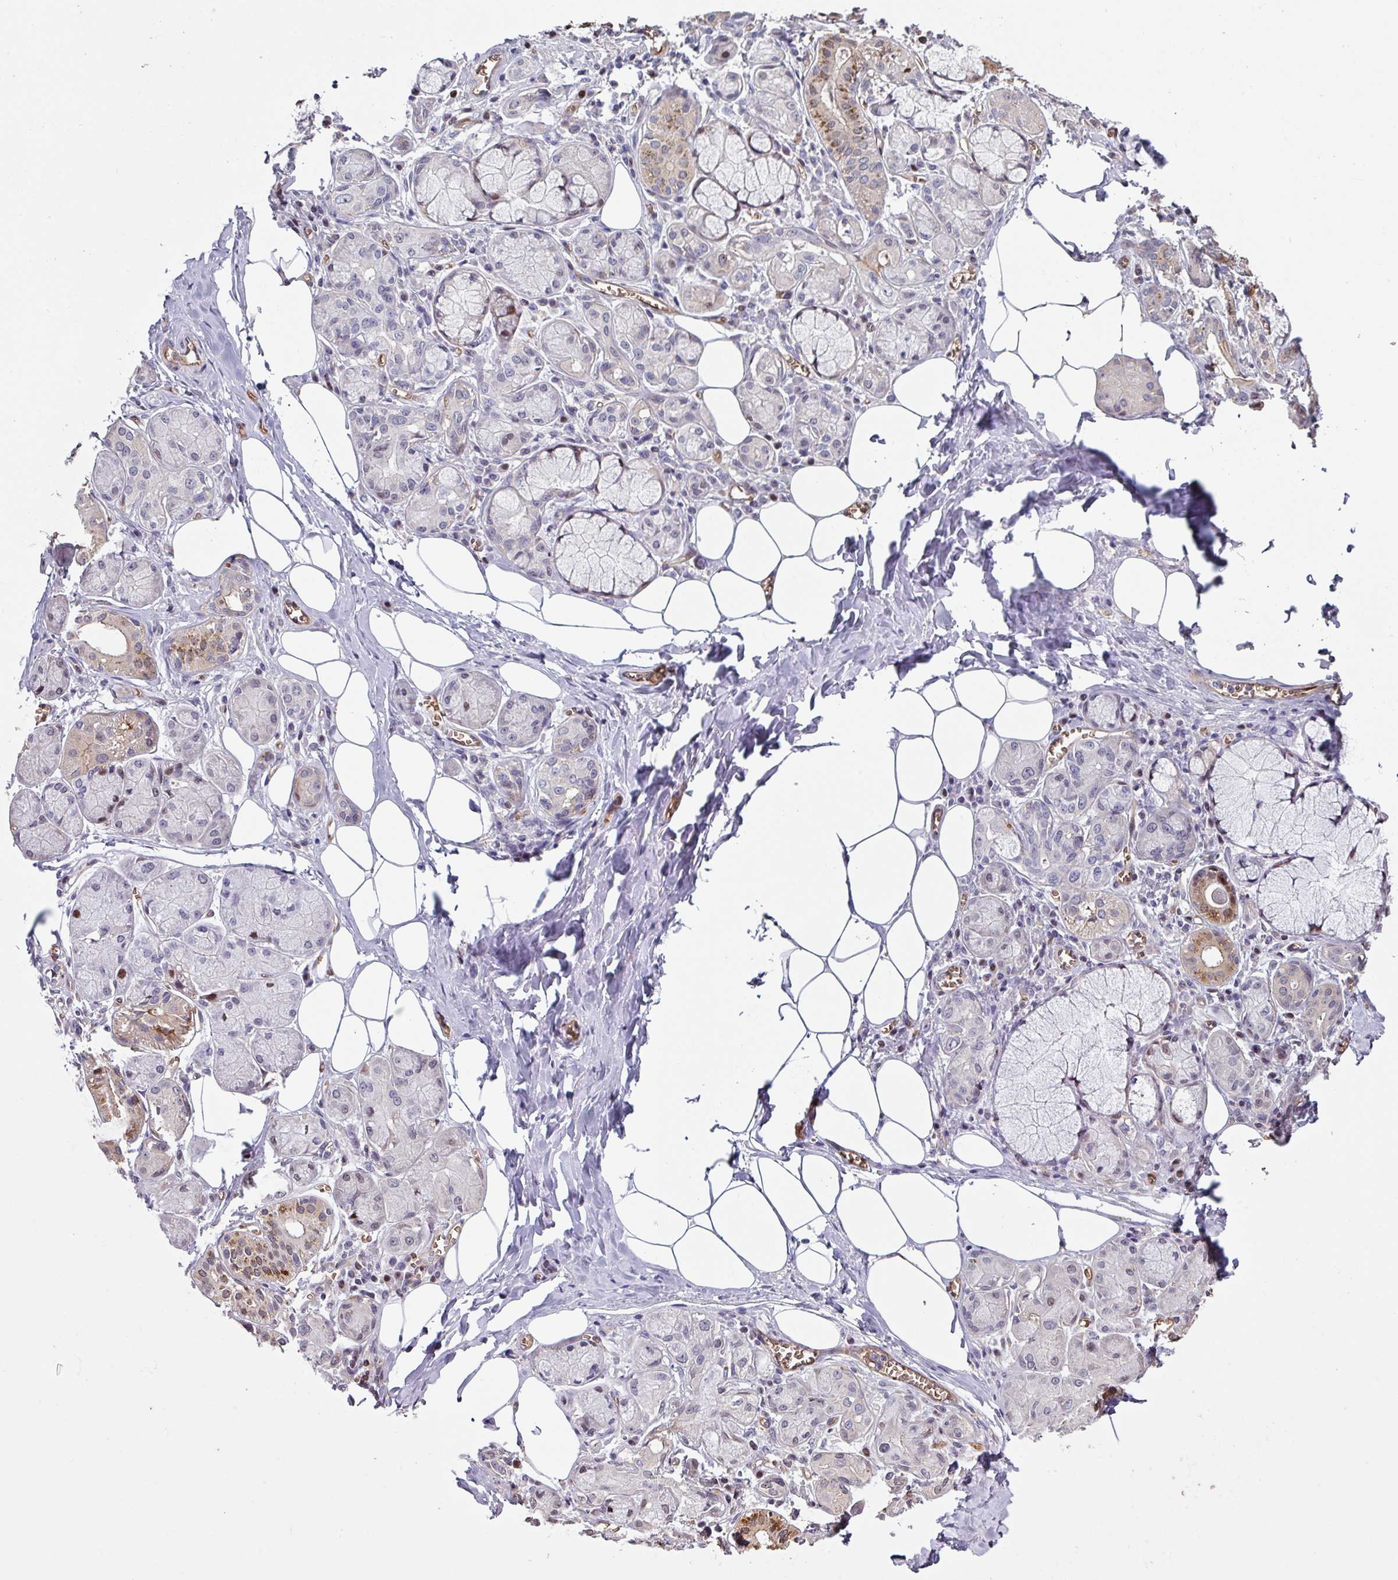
{"staining": {"intensity": "moderate", "quantity": "<25%", "location": "cytoplasmic/membranous,nuclear"}, "tissue": "salivary gland", "cell_type": "Glandular cells", "image_type": "normal", "snomed": [{"axis": "morphology", "description": "Normal tissue, NOS"}, {"axis": "topography", "description": "Salivary gland"}], "caption": "Salivary gland stained with immunohistochemistry (IHC) reveals moderate cytoplasmic/membranous,nuclear expression in about <25% of glandular cells.", "gene": "ANO9", "patient": {"sex": "male", "age": 74}}